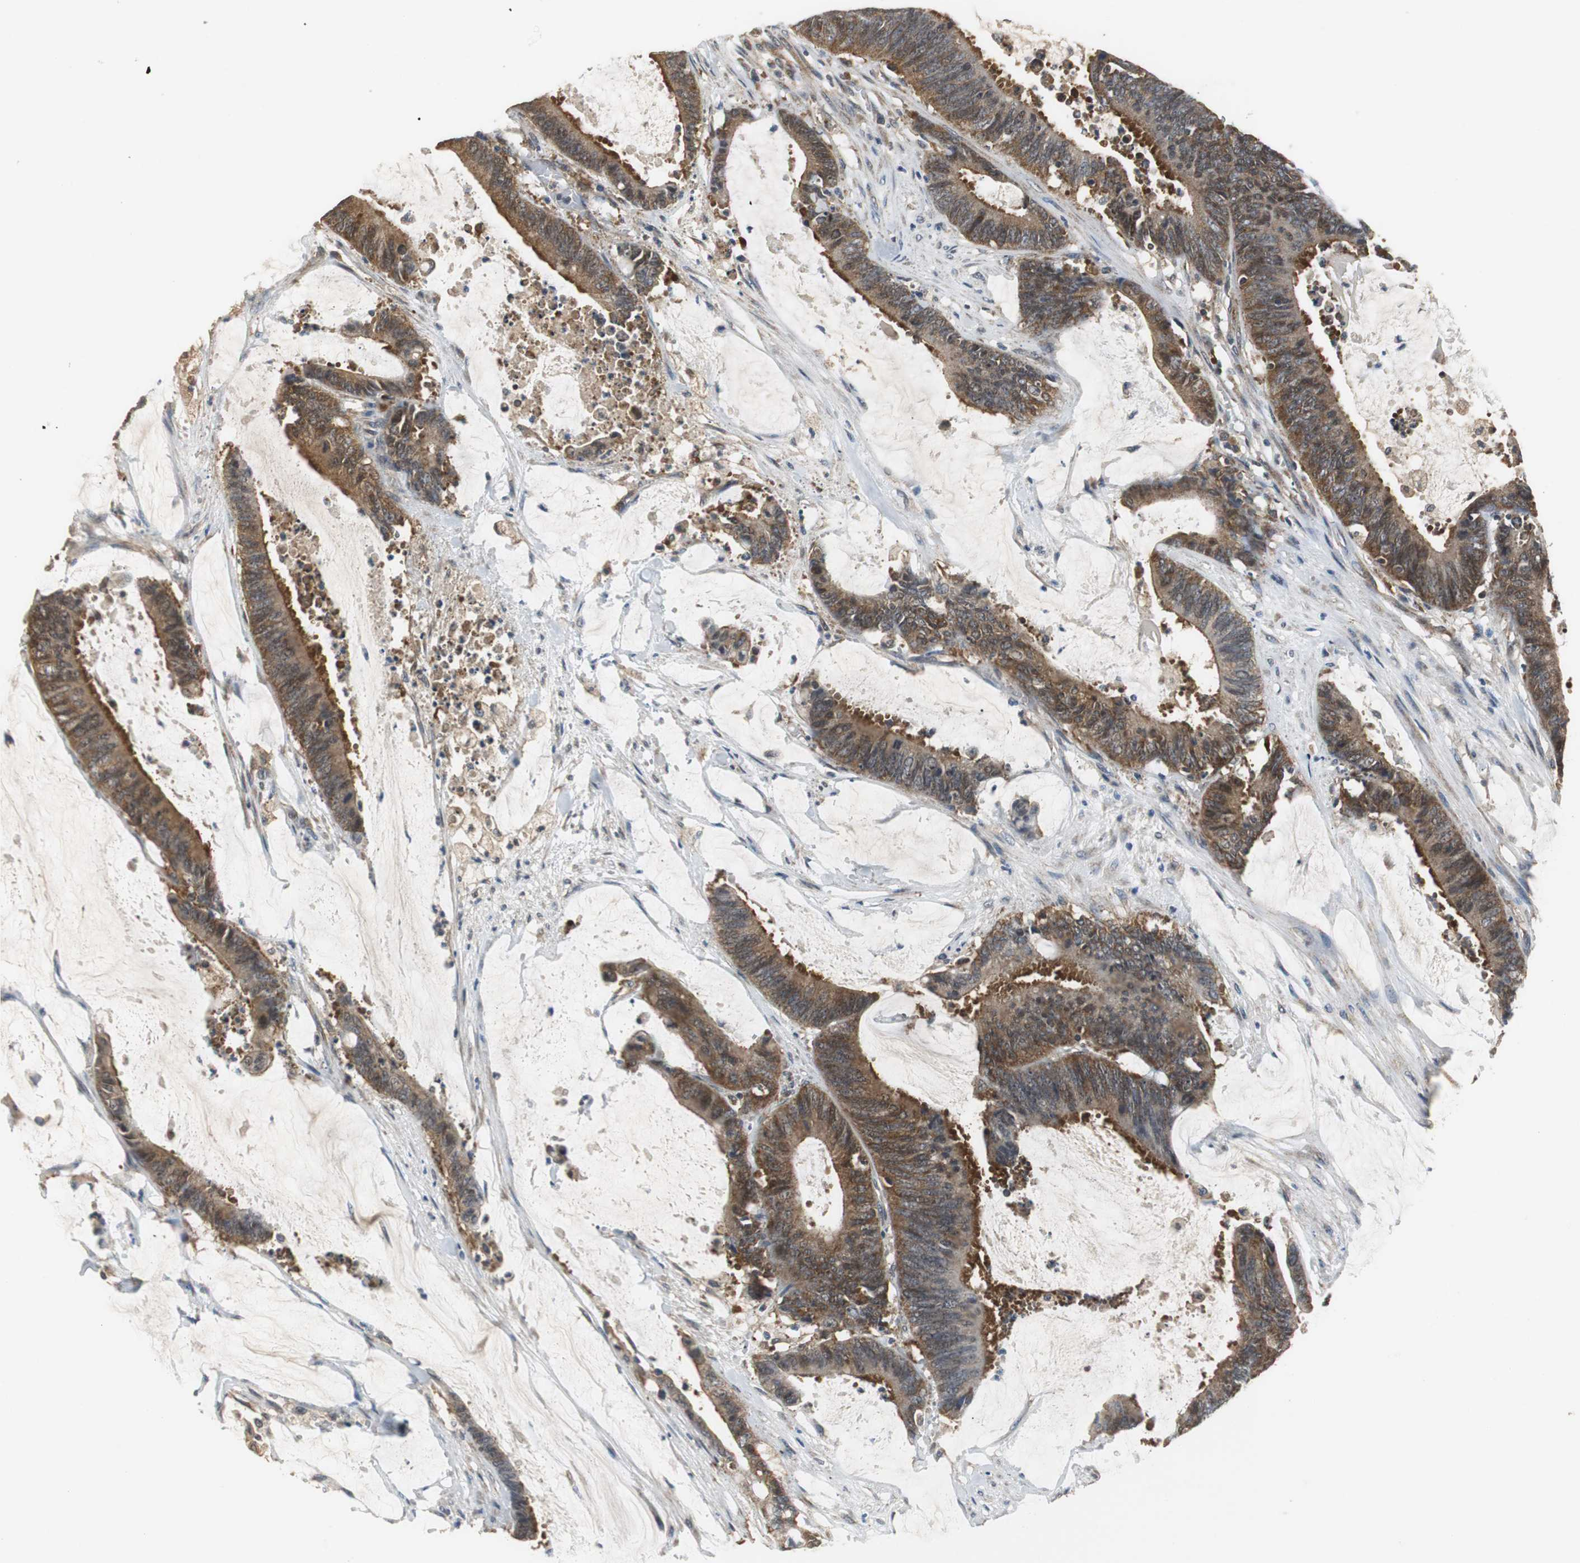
{"staining": {"intensity": "strong", "quantity": ">75%", "location": "cytoplasmic/membranous"}, "tissue": "colorectal cancer", "cell_type": "Tumor cells", "image_type": "cancer", "snomed": [{"axis": "morphology", "description": "Adenocarcinoma, NOS"}, {"axis": "topography", "description": "Rectum"}], "caption": "There is high levels of strong cytoplasmic/membranous expression in tumor cells of adenocarcinoma (colorectal), as demonstrated by immunohistochemical staining (brown color).", "gene": "VBP1", "patient": {"sex": "female", "age": 66}}